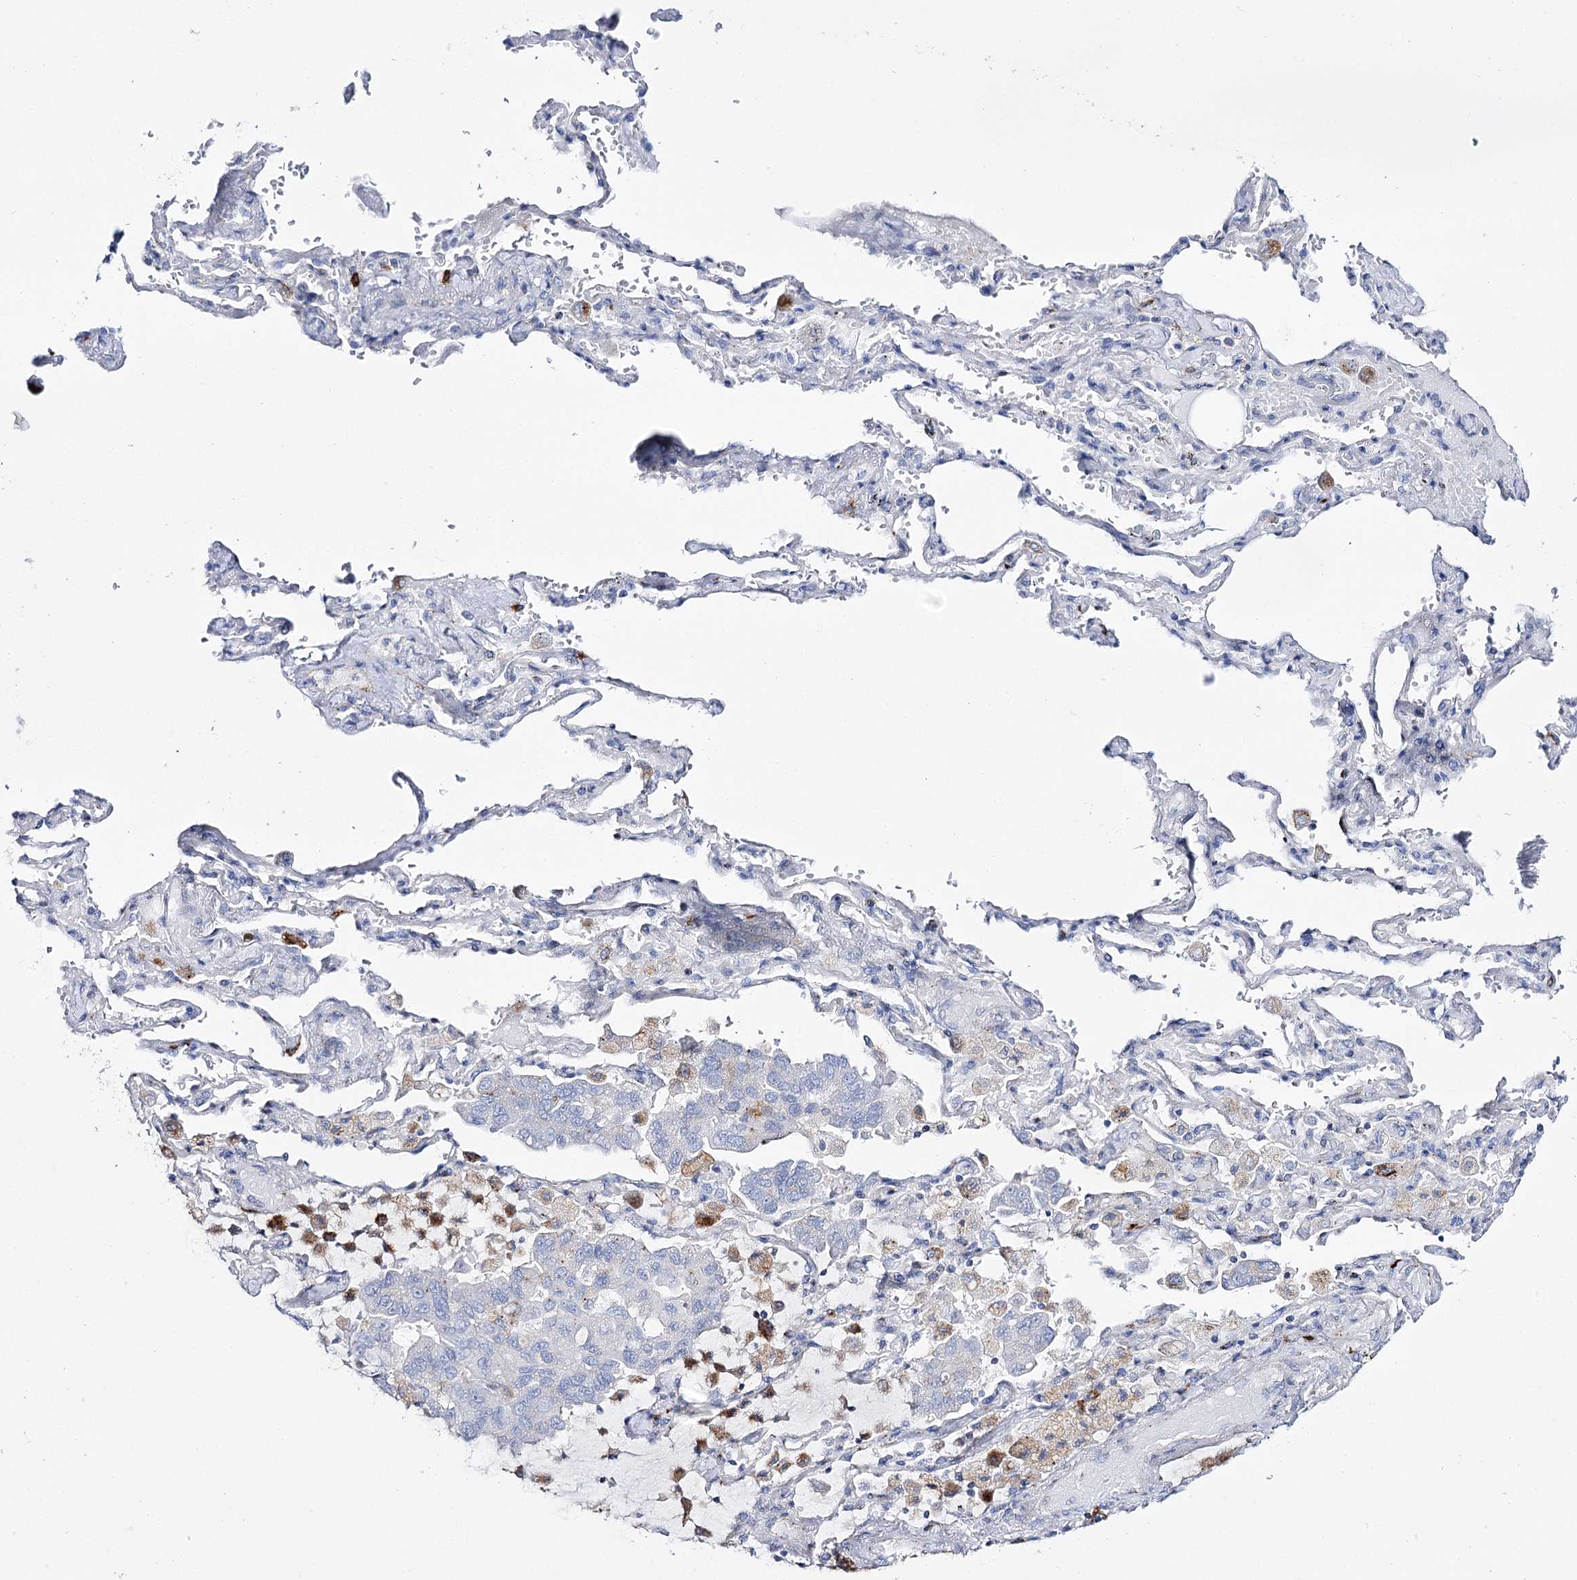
{"staining": {"intensity": "negative", "quantity": "none", "location": "none"}, "tissue": "lung cancer", "cell_type": "Tumor cells", "image_type": "cancer", "snomed": [{"axis": "morphology", "description": "Adenocarcinoma, NOS"}, {"axis": "topography", "description": "Lung"}], "caption": "Immunohistochemistry (IHC) histopathology image of neoplastic tissue: adenocarcinoma (lung) stained with DAB (3,3'-diaminobenzidine) shows no significant protein positivity in tumor cells.", "gene": "SLC3A1", "patient": {"sex": "male", "age": 64}}